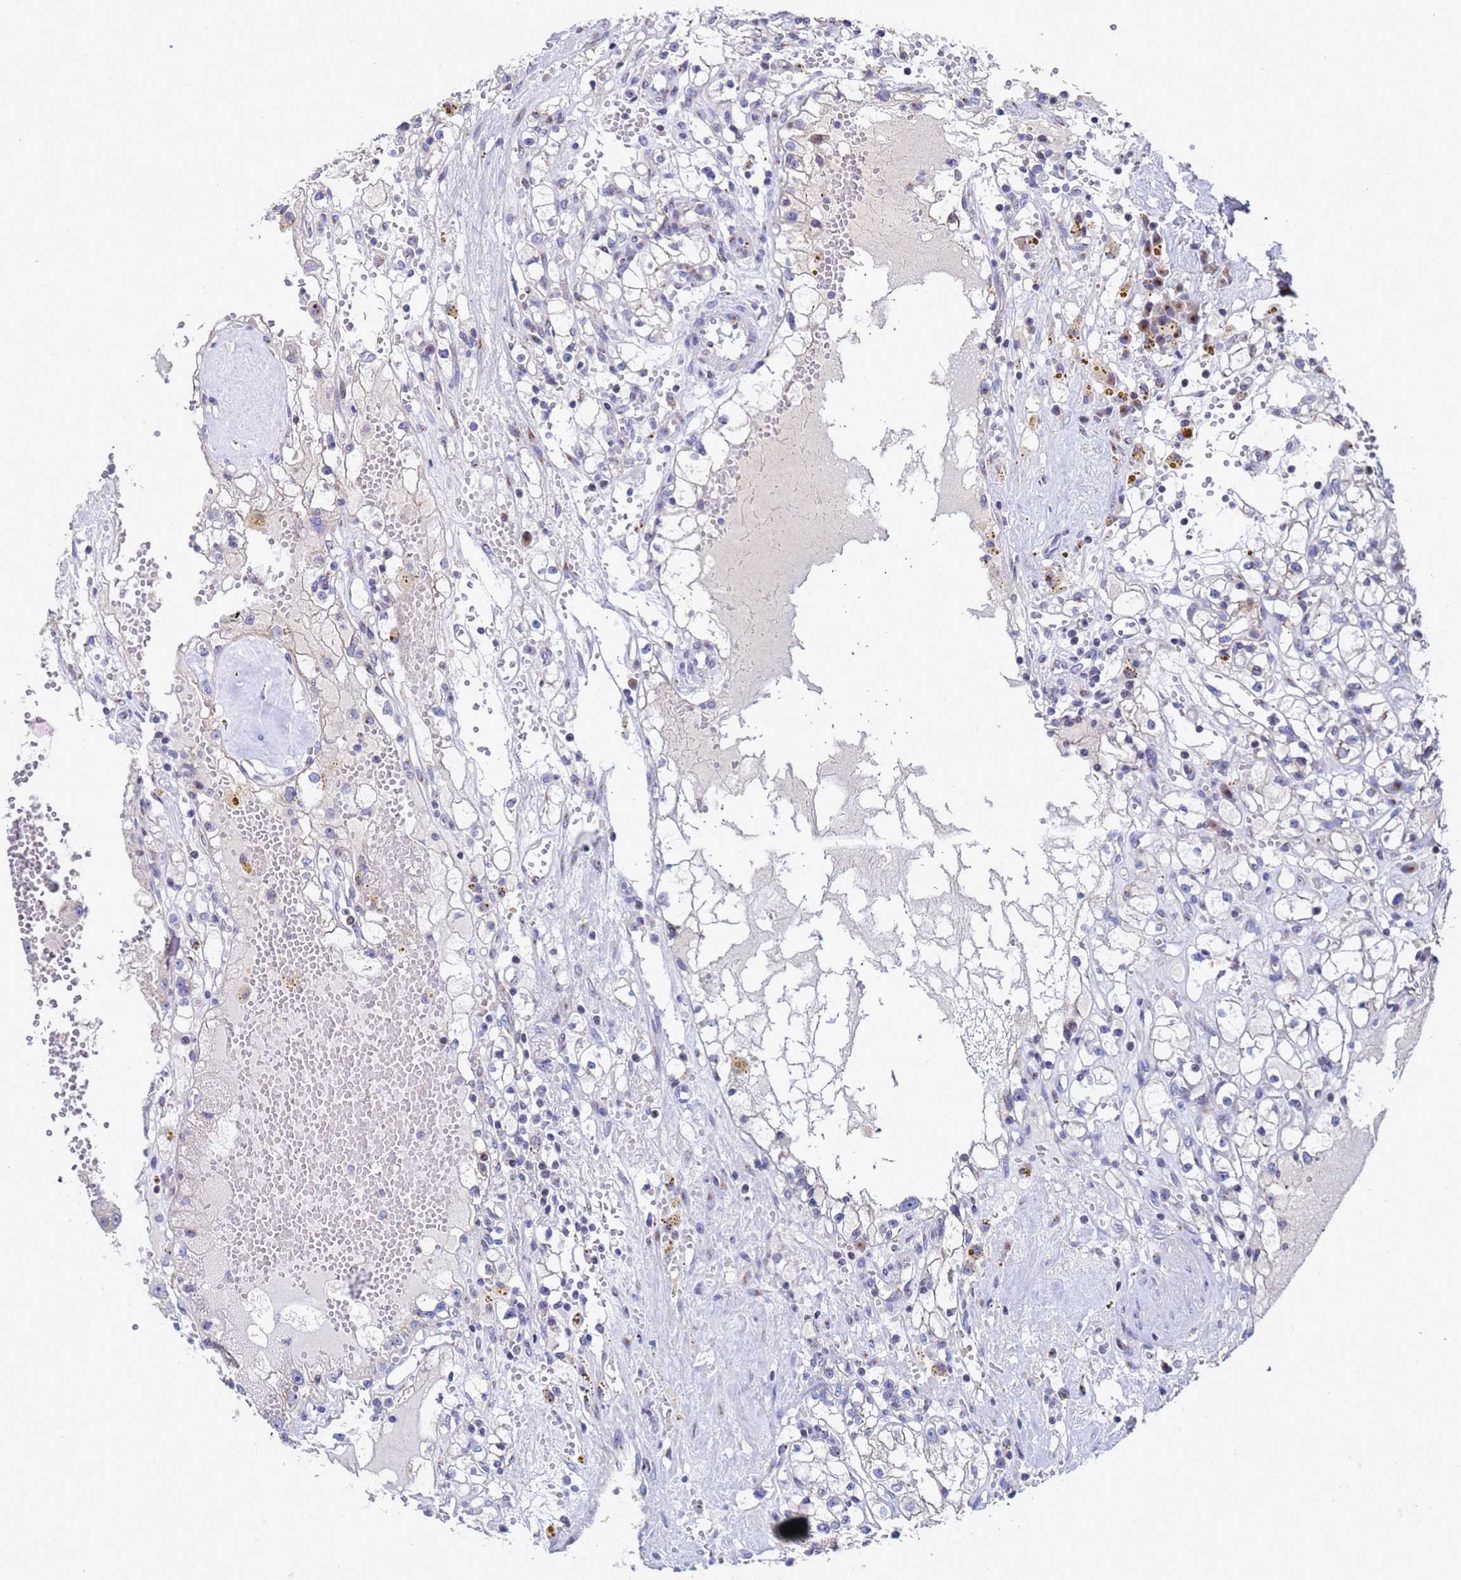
{"staining": {"intensity": "negative", "quantity": "none", "location": "none"}, "tissue": "renal cancer", "cell_type": "Tumor cells", "image_type": "cancer", "snomed": [{"axis": "morphology", "description": "Adenocarcinoma, NOS"}, {"axis": "topography", "description": "Kidney"}], "caption": "The photomicrograph exhibits no significant expression in tumor cells of renal adenocarcinoma. Brightfield microscopy of immunohistochemistry (IHC) stained with DAB (3,3'-diaminobenzidine) (brown) and hematoxylin (blue), captured at high magnification.", "gene": "NSUN6", "patient": {"sex": "male", "age": 56}}